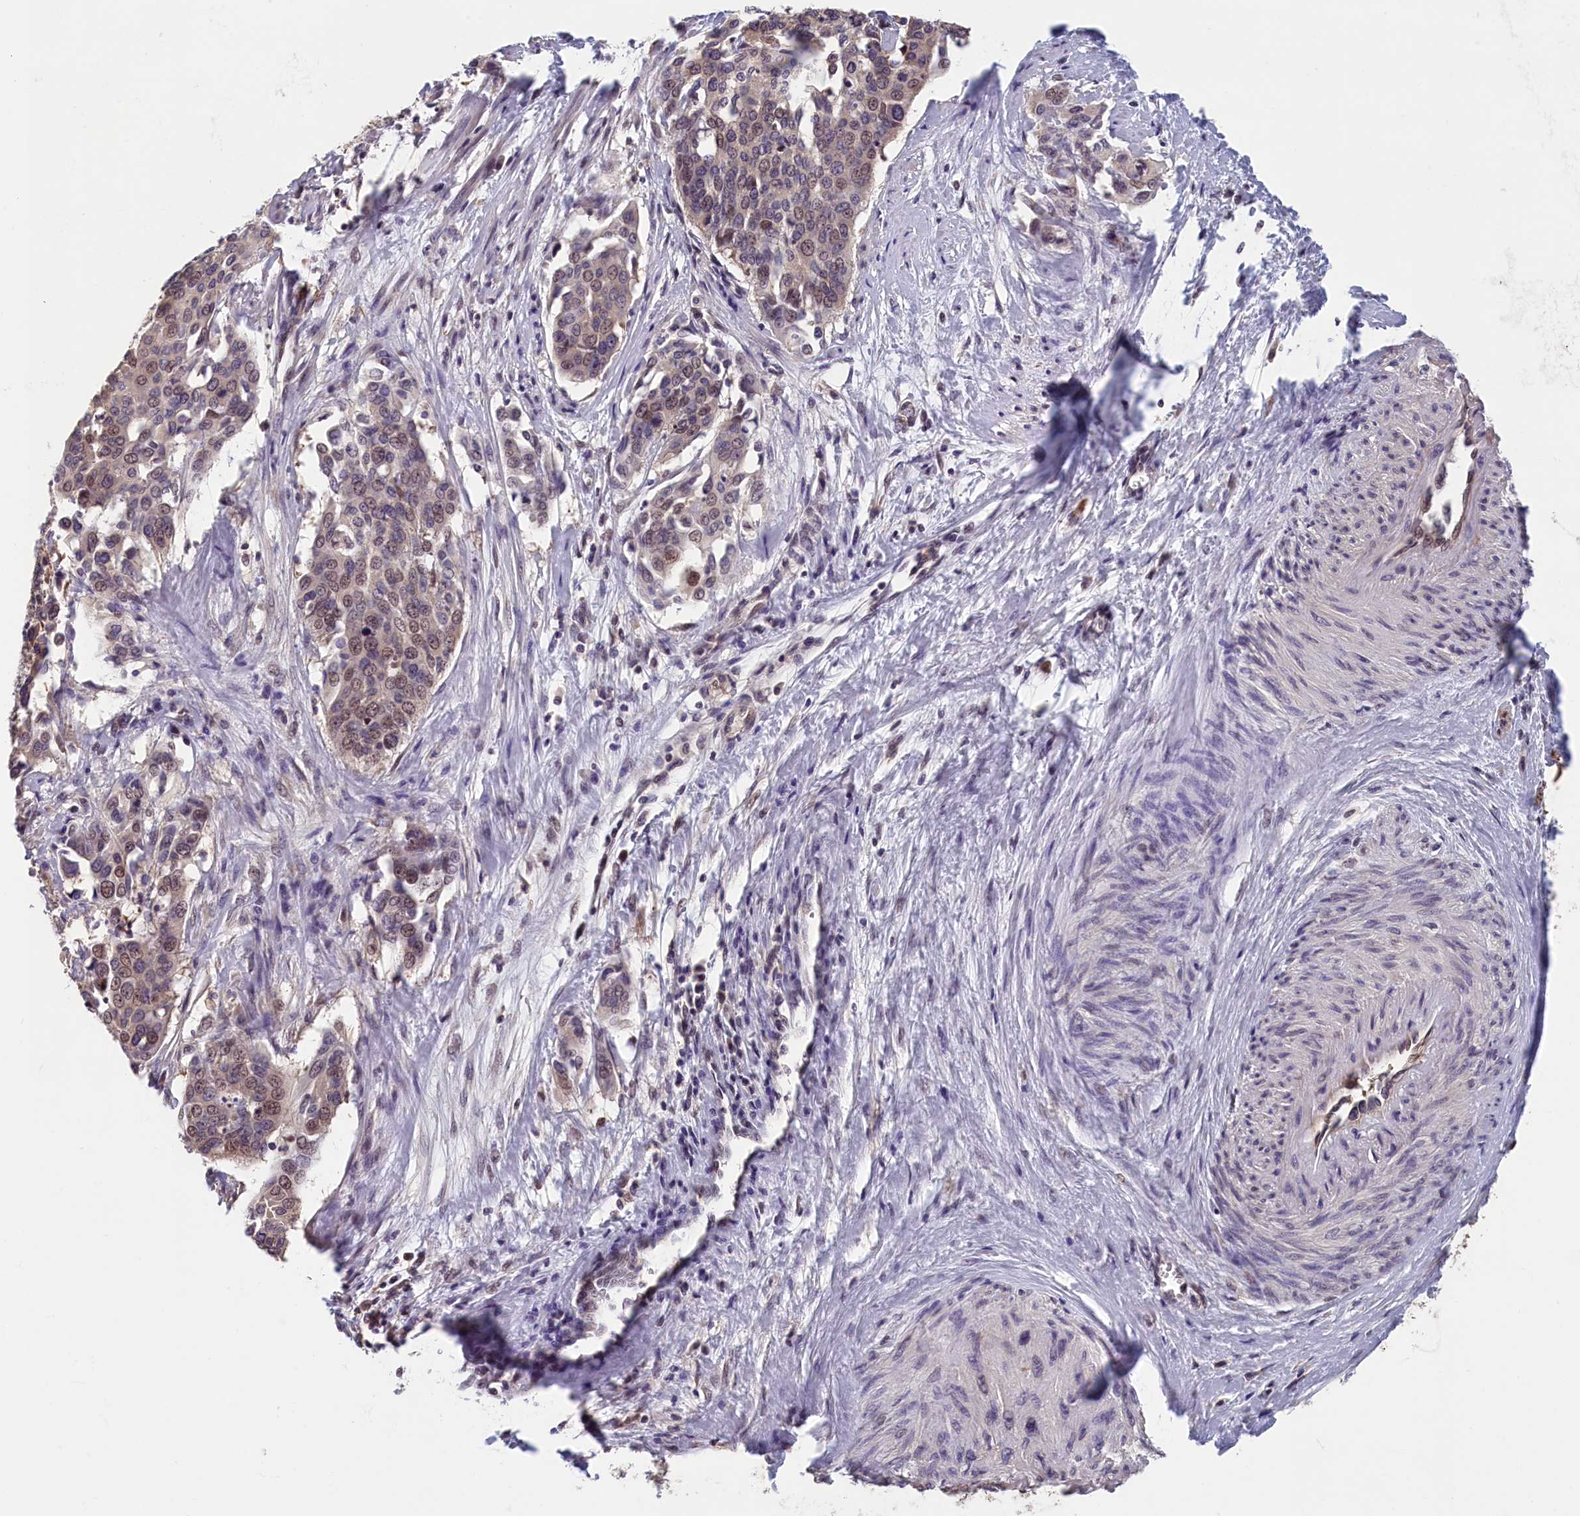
{"staining": {"intensity": "moderate", "quantity": ">75%", "location": "nuclear"}, "tissue": "cervical cancer", "cell_type": "Tumor cells", "image_type": "cancer", "snomed": [{"axis": "morphology", "description": "Squamous cell carcinoma, NOS"}, {"axis": "topography", "description": "Cervix"}], "caption": "Immunohistochemistry histopathology image of human squamous cell carcinoma (cervical) stained for a protein (brown), which demonstrates medium levels of moderate nuclear expression in approximately >75% of tumor cells.", "gene": "TMEM116", "patient": {"sex": "female", "age": 44}}